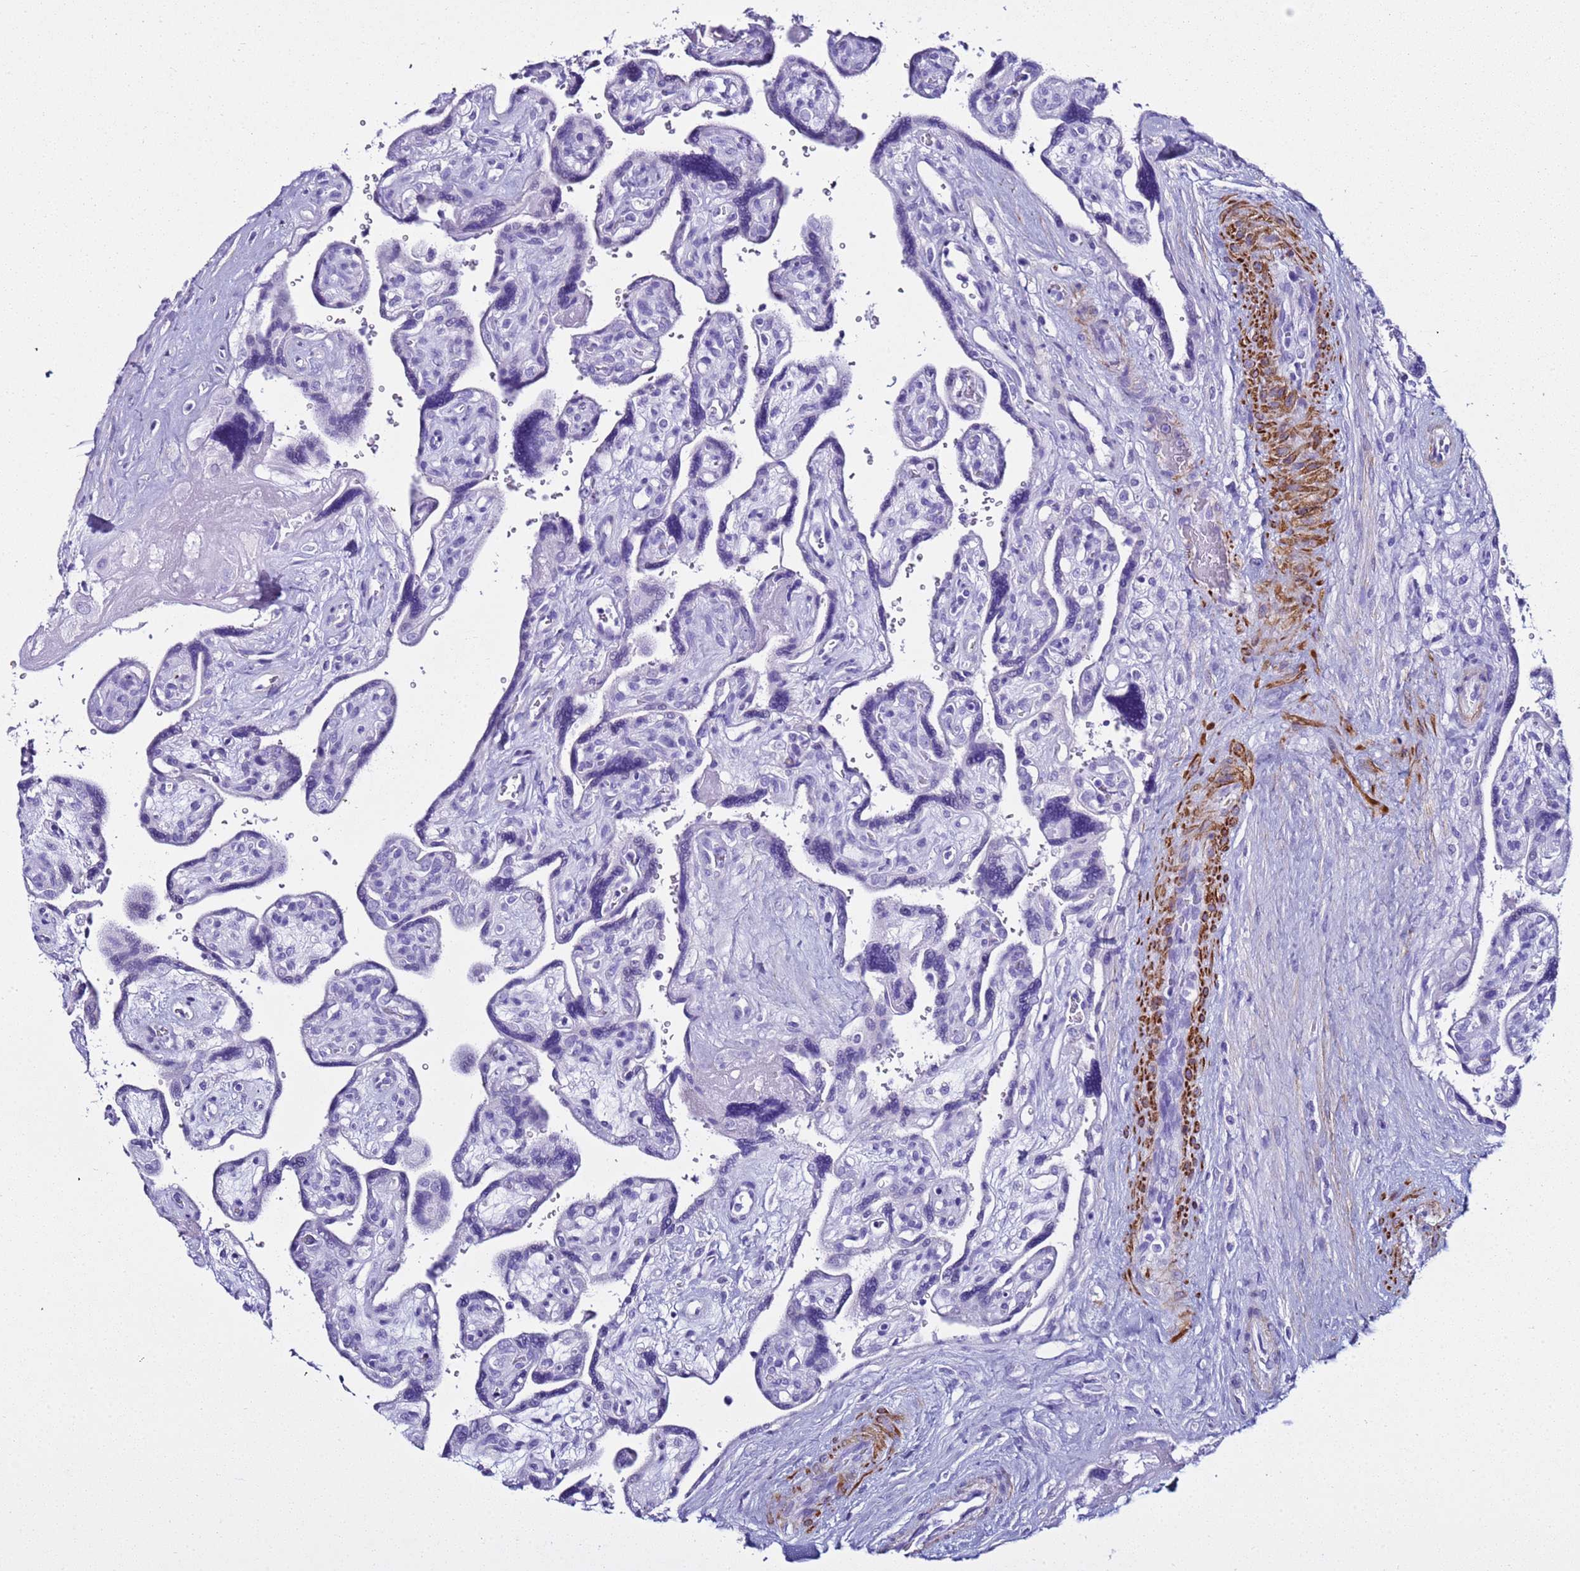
{"staining": {"intensity": "negative", "quantity": "none", "location": "none"}, "tissue": "placenta", "cell_type": "Decidual cells", "image_type": "normal", "snomed": [{"axis": "morphology", "description": "Normal tissue, NOS"}, {"axis": "topography", "description": "Placenta"}], "caption": "Immunohistochemistry of benign human placenta reveals no staining in decidual cells.", "gene": "LCMT1", "patient": {"sex": "female", "age": 39}}